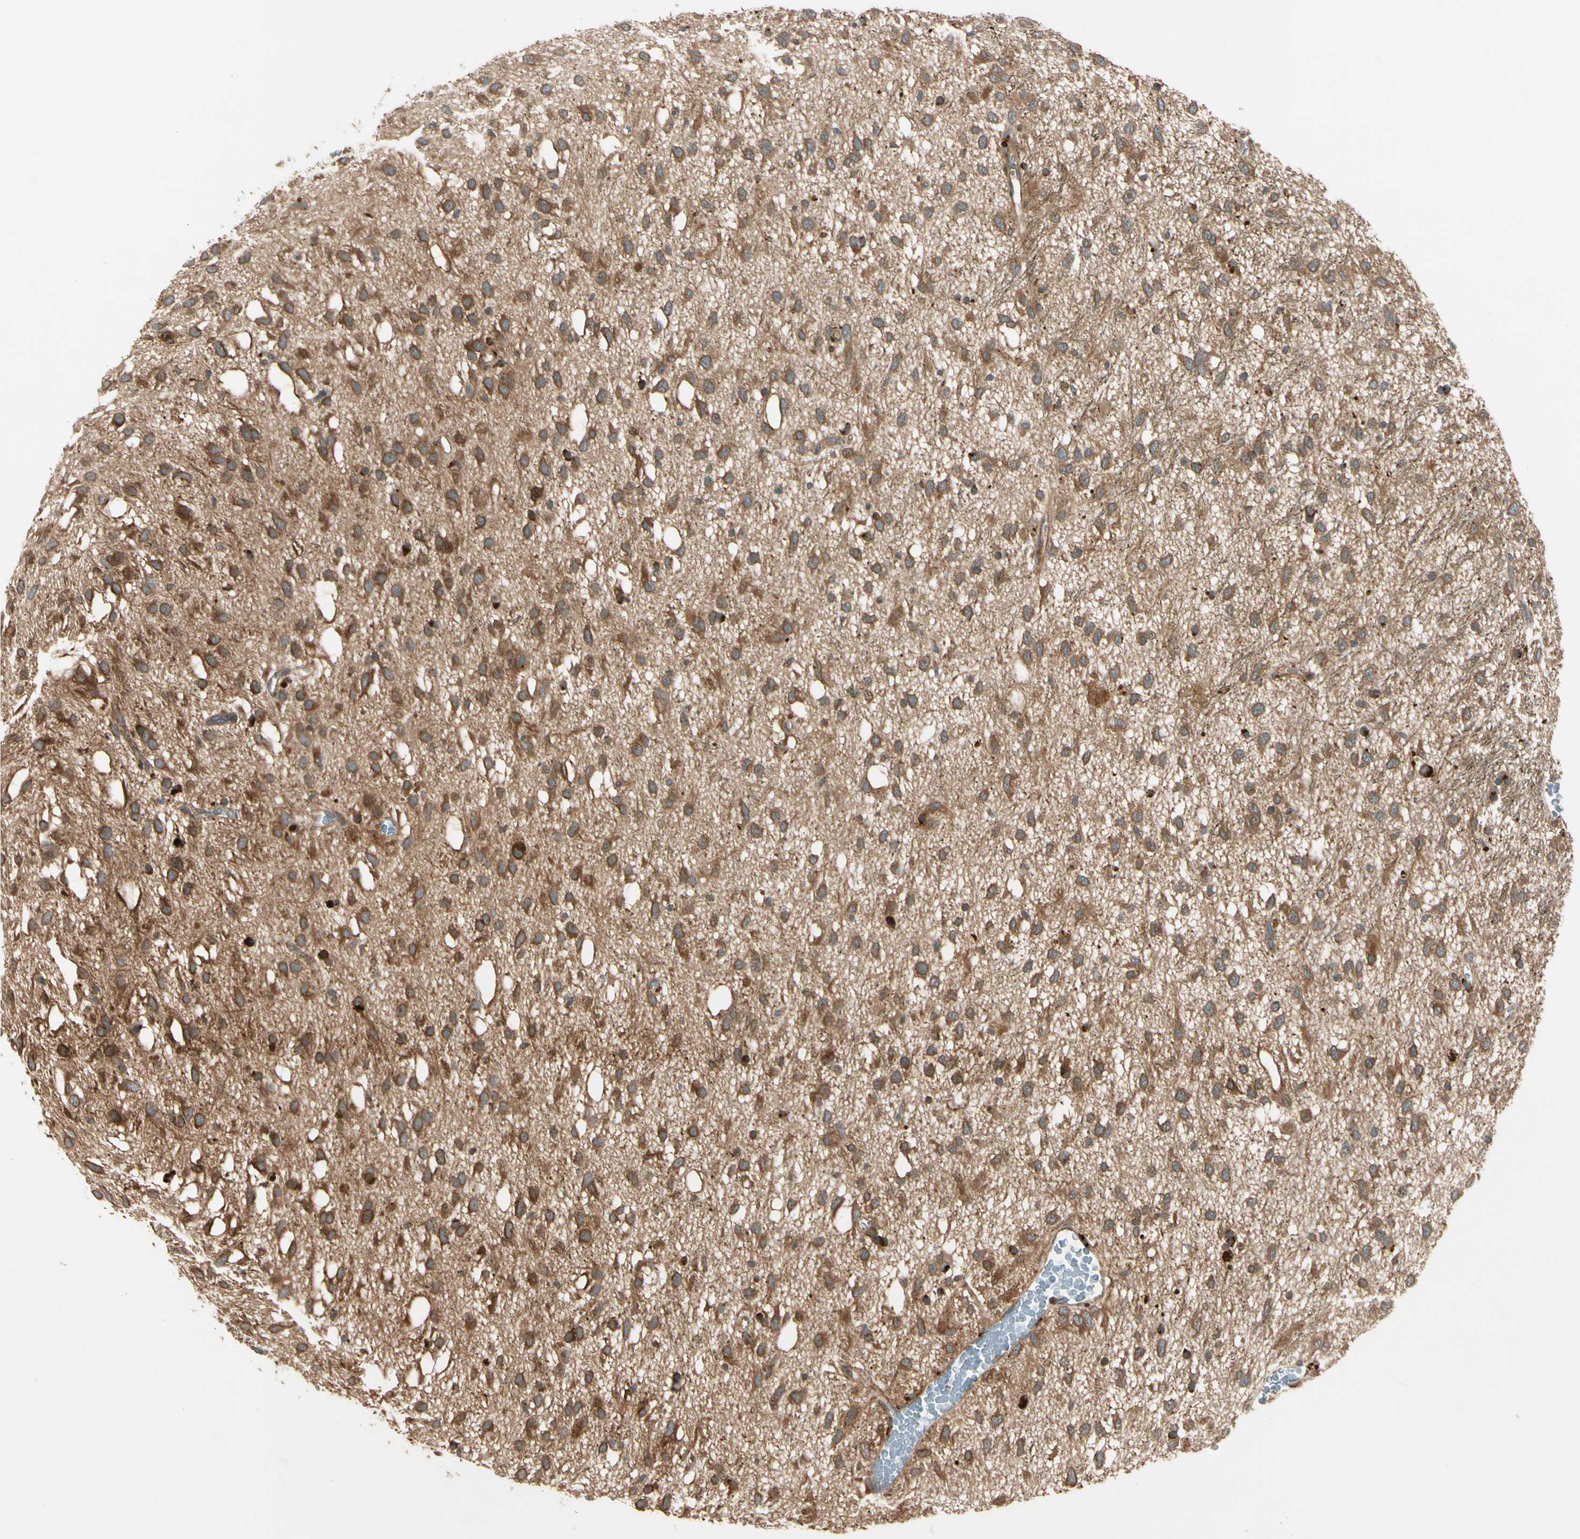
{"staining": {"intensity": "strong", "quantity": ">75%", "location": "cytoplasmic/membranous"}, "tissue": "glioma", "cell_type": "Tumor cells", "image_type": "cancer", "snomed": [{"axis": "morphology", "description": "Glioma, malignant, Low grade"}, {"axis": "topography", "description": "Brain"}], "caption": "Immunohistochemical staining of human glioma reveals high levels of strong cytoplasmic/membranous protein positivity in about >75% of tumor cells. The protein is shown in brown color, while the nuclei are stained blue.", "gene": "ACVR1C", "patient": {"sex": "male", "age": 77}}